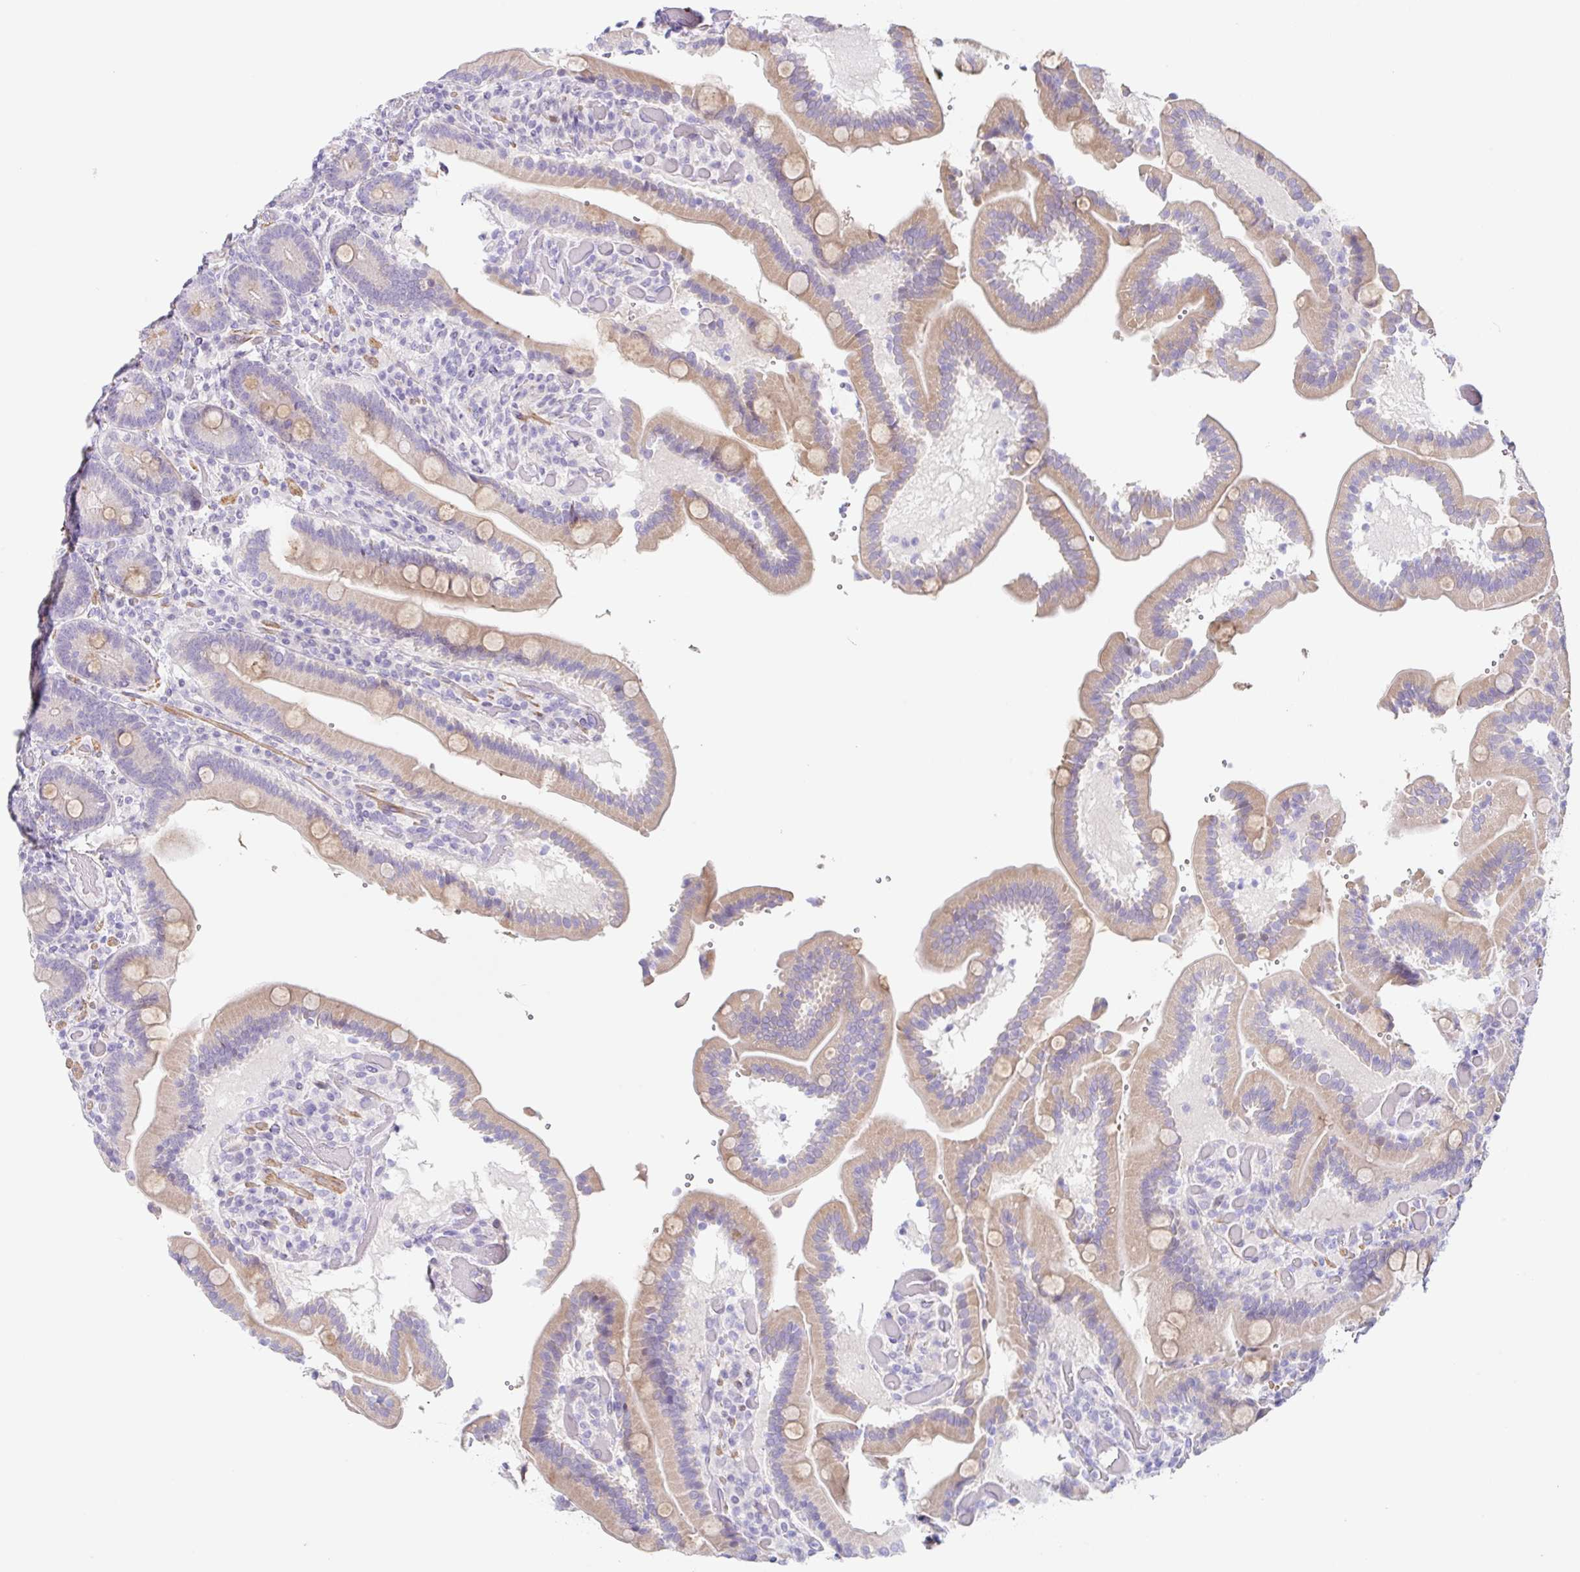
{"staining": {"intensity": "moderate", "quantity": "25%-75%", "location": "cytoplasmic/membranous"}, "tissue": "duodenum", "cell_type": "Glandular cells", "image_type": "normal", "snomed": [{"axis": "morphology", "description": "Normal tissue, NOS"}, {"axis": "topography", "description": "Duodenum"}], "caption": "A photomicrograph showing moderate cytoplasmic/membranous staining in approximately 25%-75% of glandular cells in normal duodenum, as visualized by brown immunohistochemical staining.", "gene": "DCAF17", "patient": {"sex": "female", "age": 62}}